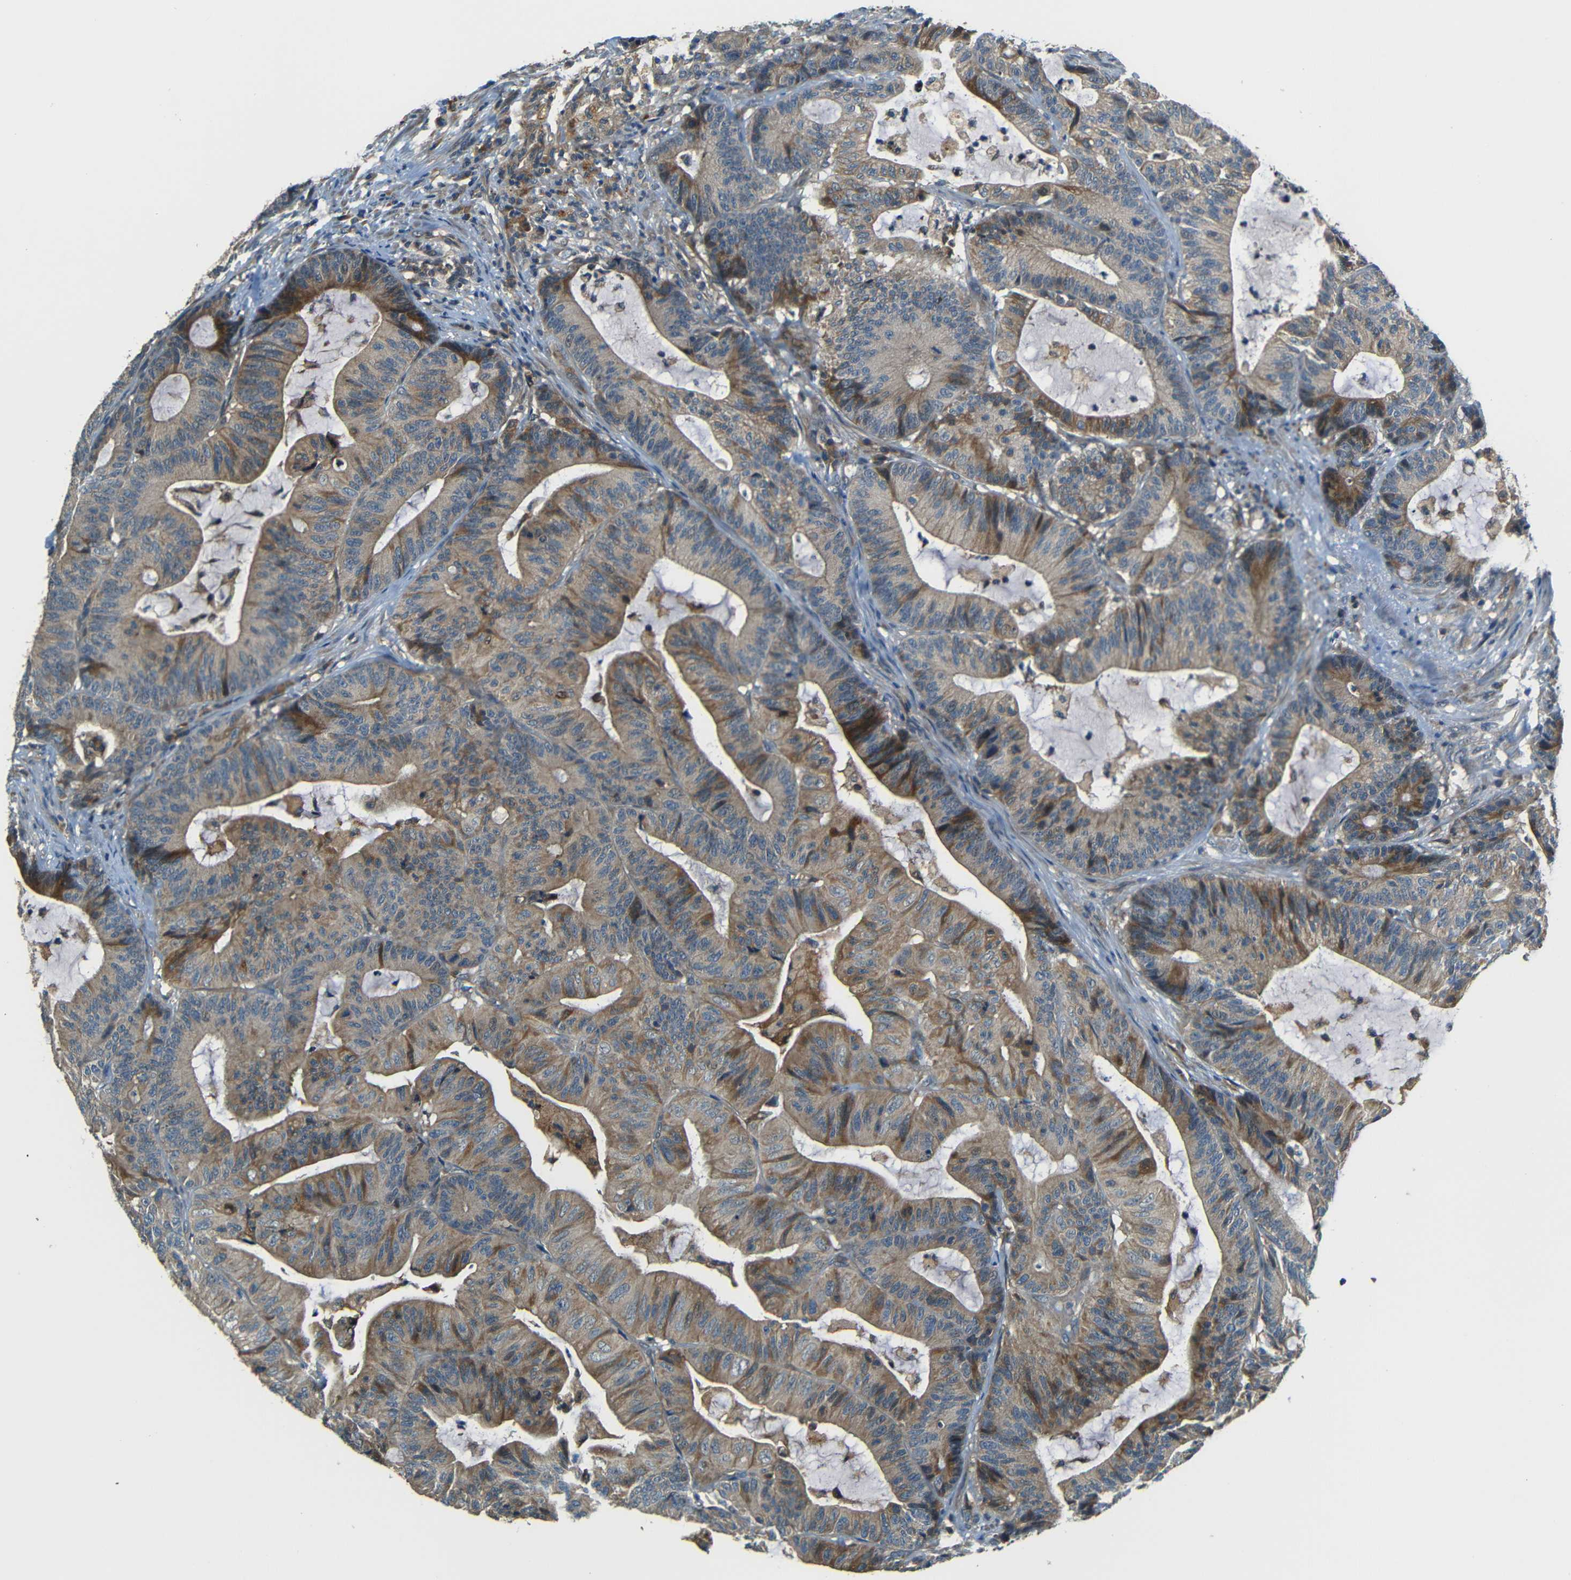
{"staining": {"intensity": "moderate", "quantity": ">75%", "location": "cytoplasmic/membranous"}, "tissue": "colorectal cancer", "cell_type": "Tumor cells", "image_type": "cancer", "snomed": [{"axis": "morphology", "description": "Adenocarcinoma, NOS"}, {"axis": "topography", "description": "Colon"}], "caption": "Colorectal cancer (adenocarcinoma) stained with a protein marker reveals moderate staining in tumor cells.", "gene": "FNDC3A", "patient": {"sex": "female", "age": 84}}